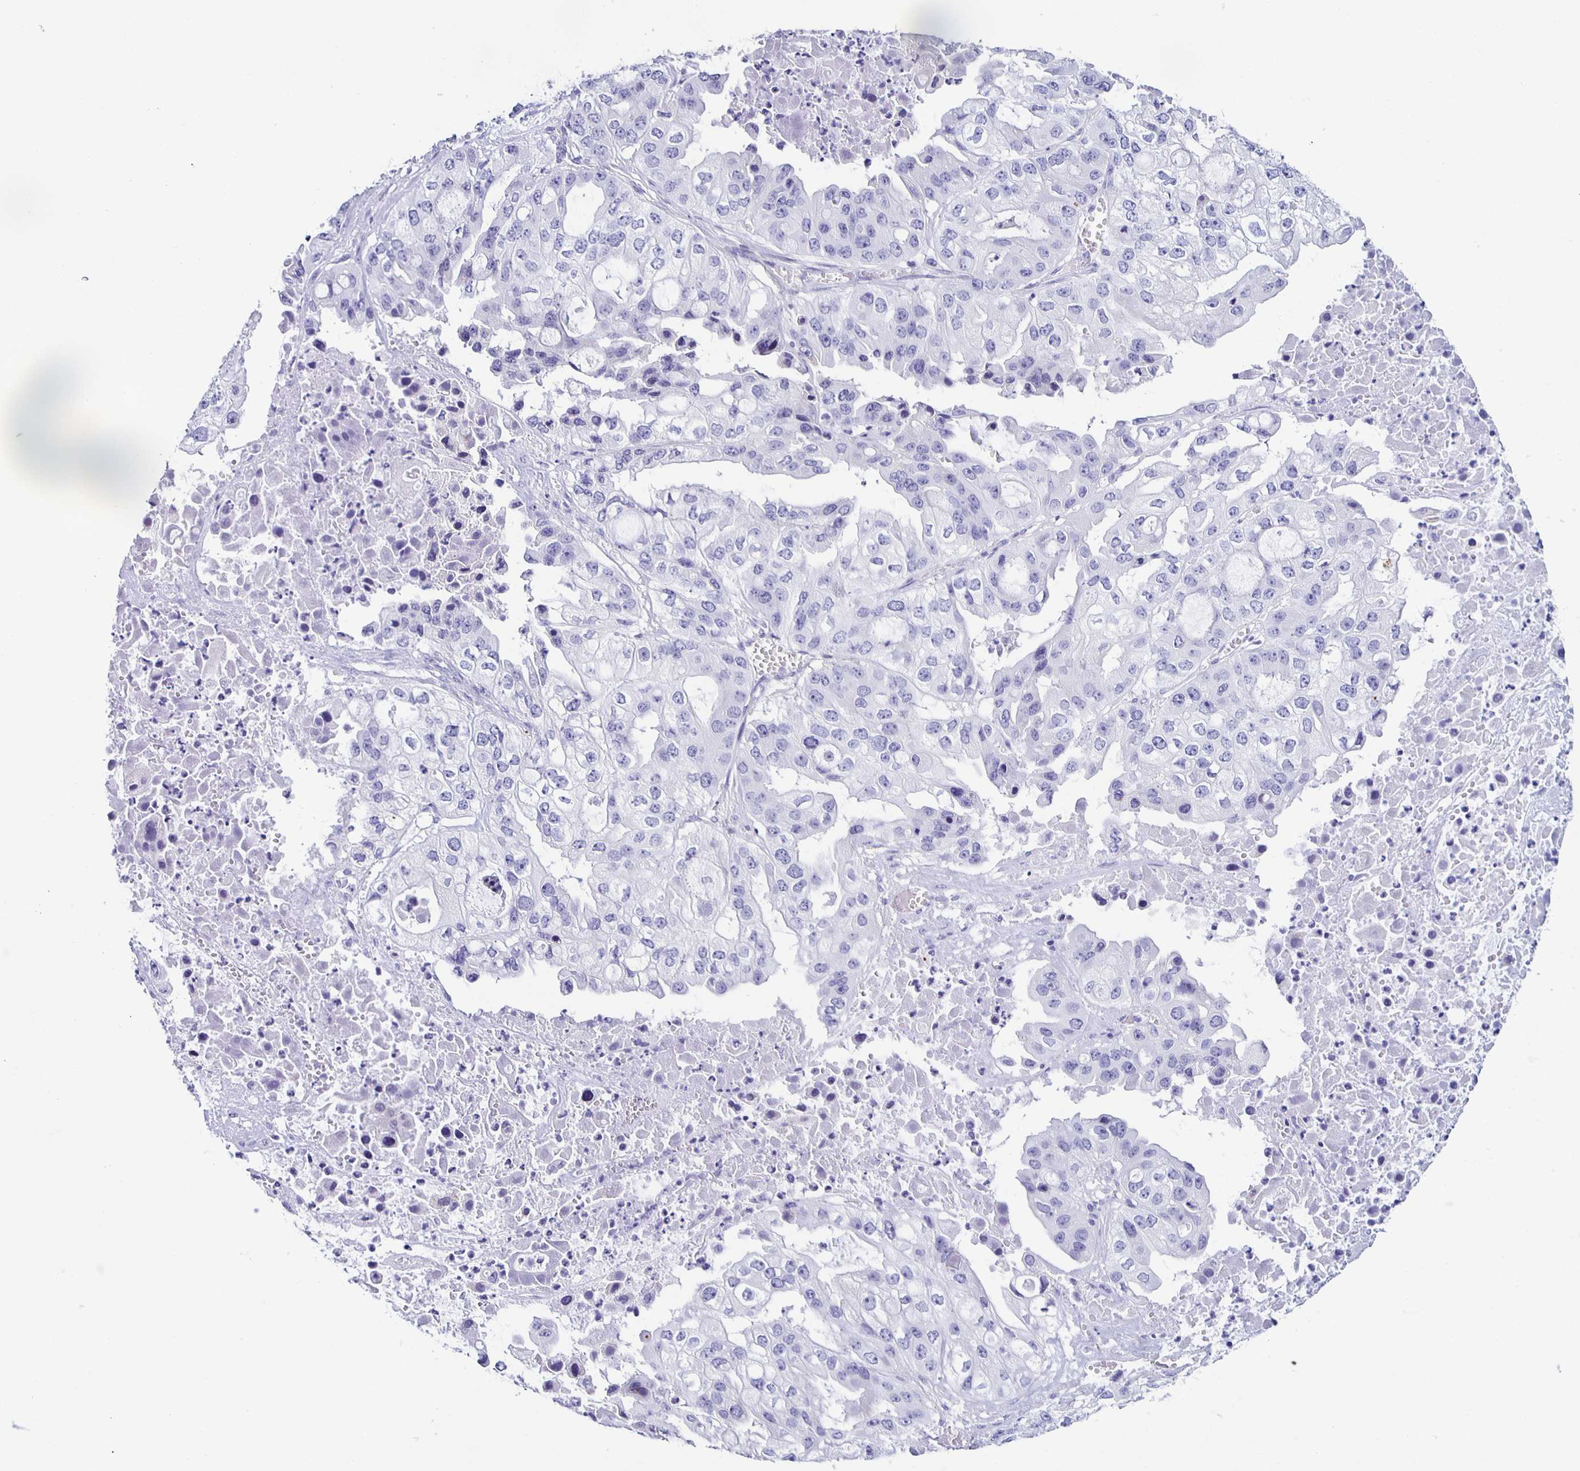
{"staining": {"intensity": "negative", "quantity": "none", "location": "none"}, "tissue": "ovarian cancer", "cell_type": "Tumor cells", "image_type": "cancer", "snomed": [{"axis": "morphology", "description": "Cystadenocarcinoma, serous, NOS"}, {"axis": "topography", "description": "Ovary"}], "caption": "Immunohistochemistry (IHC) photomicrograph of neoplastic tissue: human ovarian cancer (serous cystadenocarcinoma) stained with DAB (3,3'-diaminobenzidine) displays no significant protein expression in tumor cells.", "gene": "AQP6", "patient": {"sex": "female", "age": 56}}